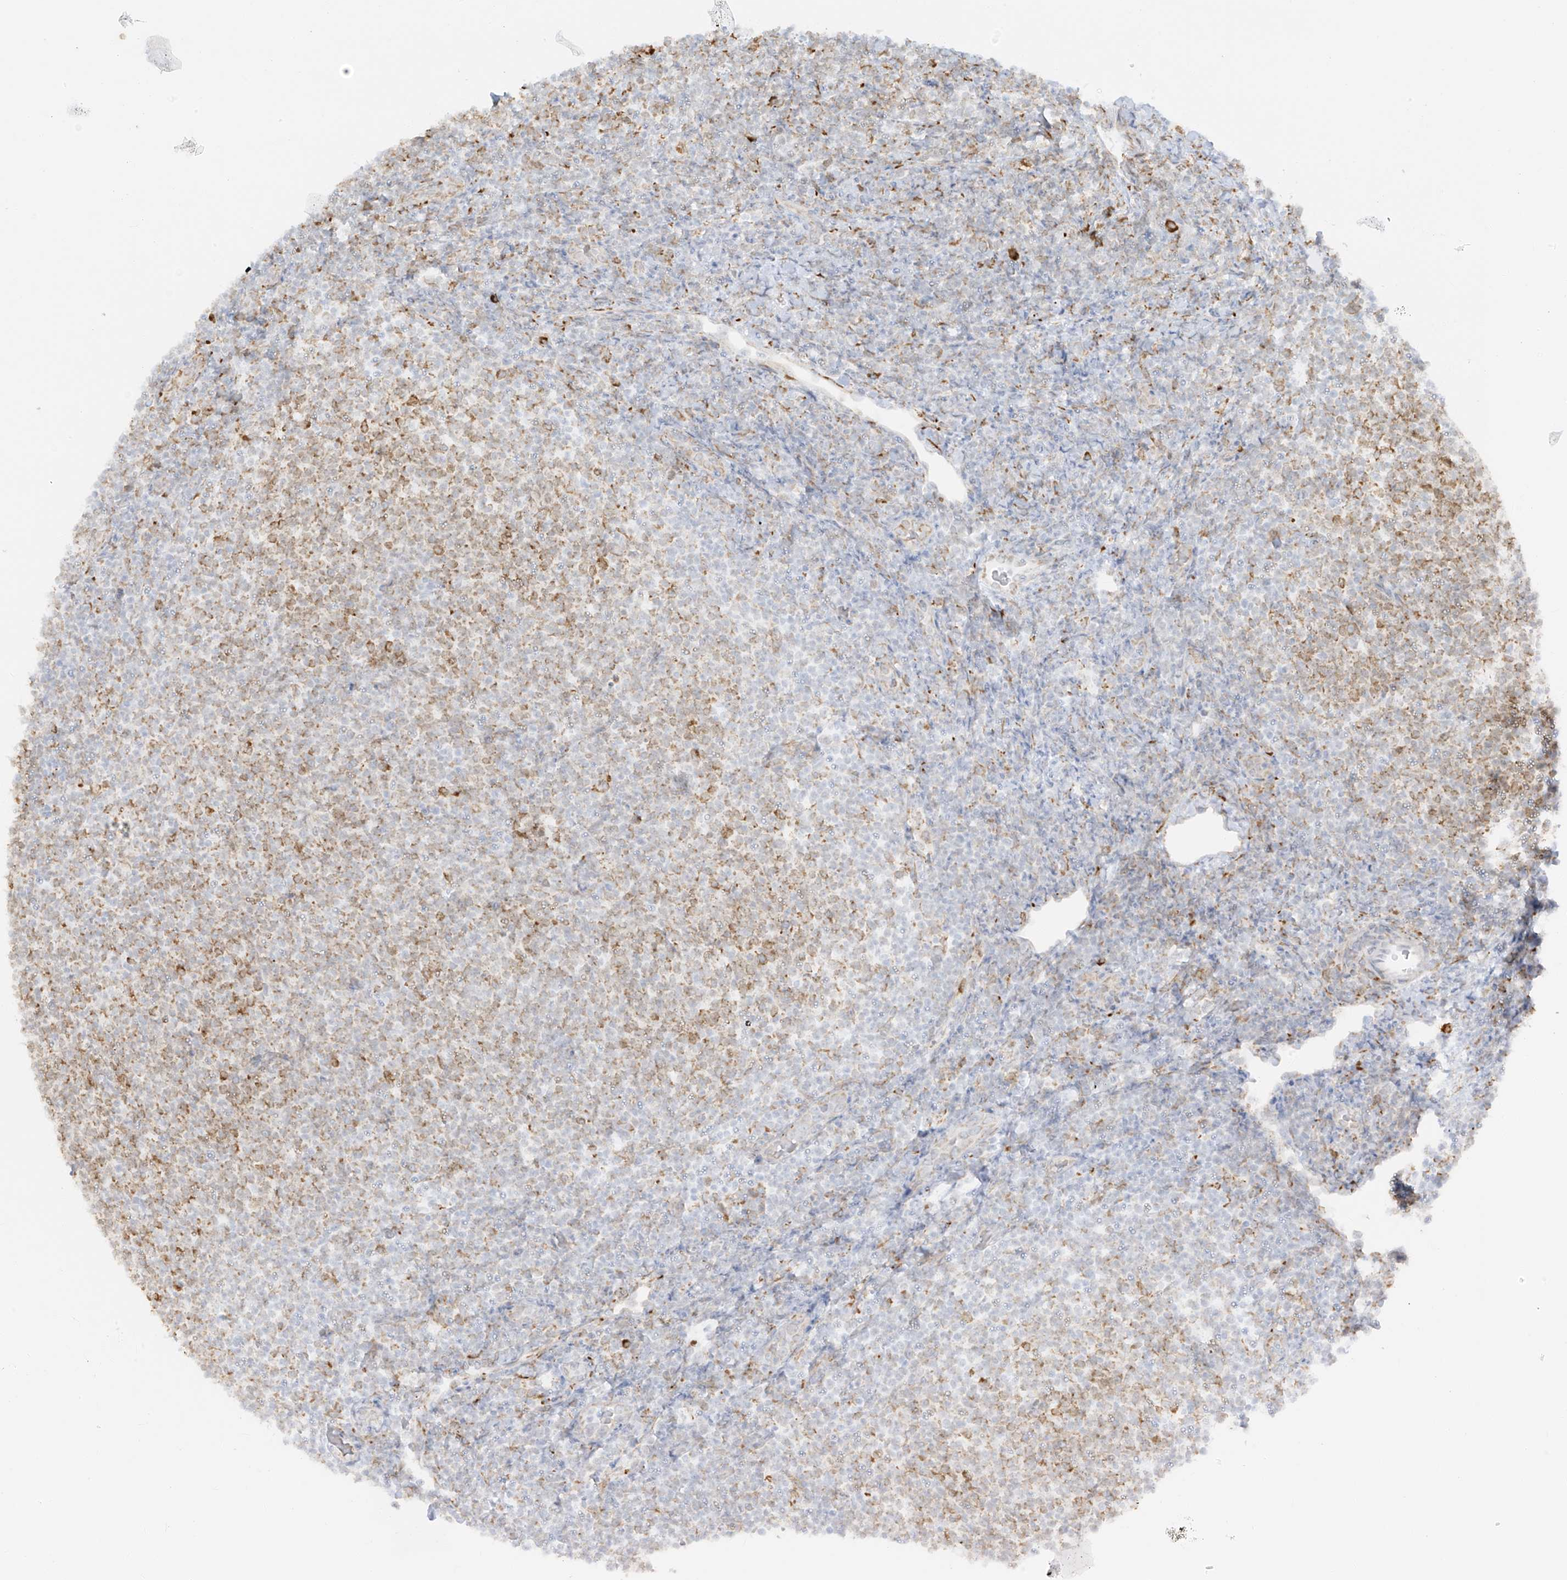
{"staining": {"intensity": "moderate", "quantity": "25%-75%", "location": "cytoplasmic/membranous"}, "tissue": "lymphoma", "cell_type": "Tumor cells", "image_type": "cancer", "snomed": [{"axis": "morphology", "description": "Malignant lymphoma, non-Hodgkin's type, Low grade"}, {"axis": "topography", "description": "Lymph node"}], "caption": "Lymphoma stained with a protein marker exhibits moderate staining in tumor cells.", "gene": "LRRC59", "patient": {"sex": "male", "age": 66}}